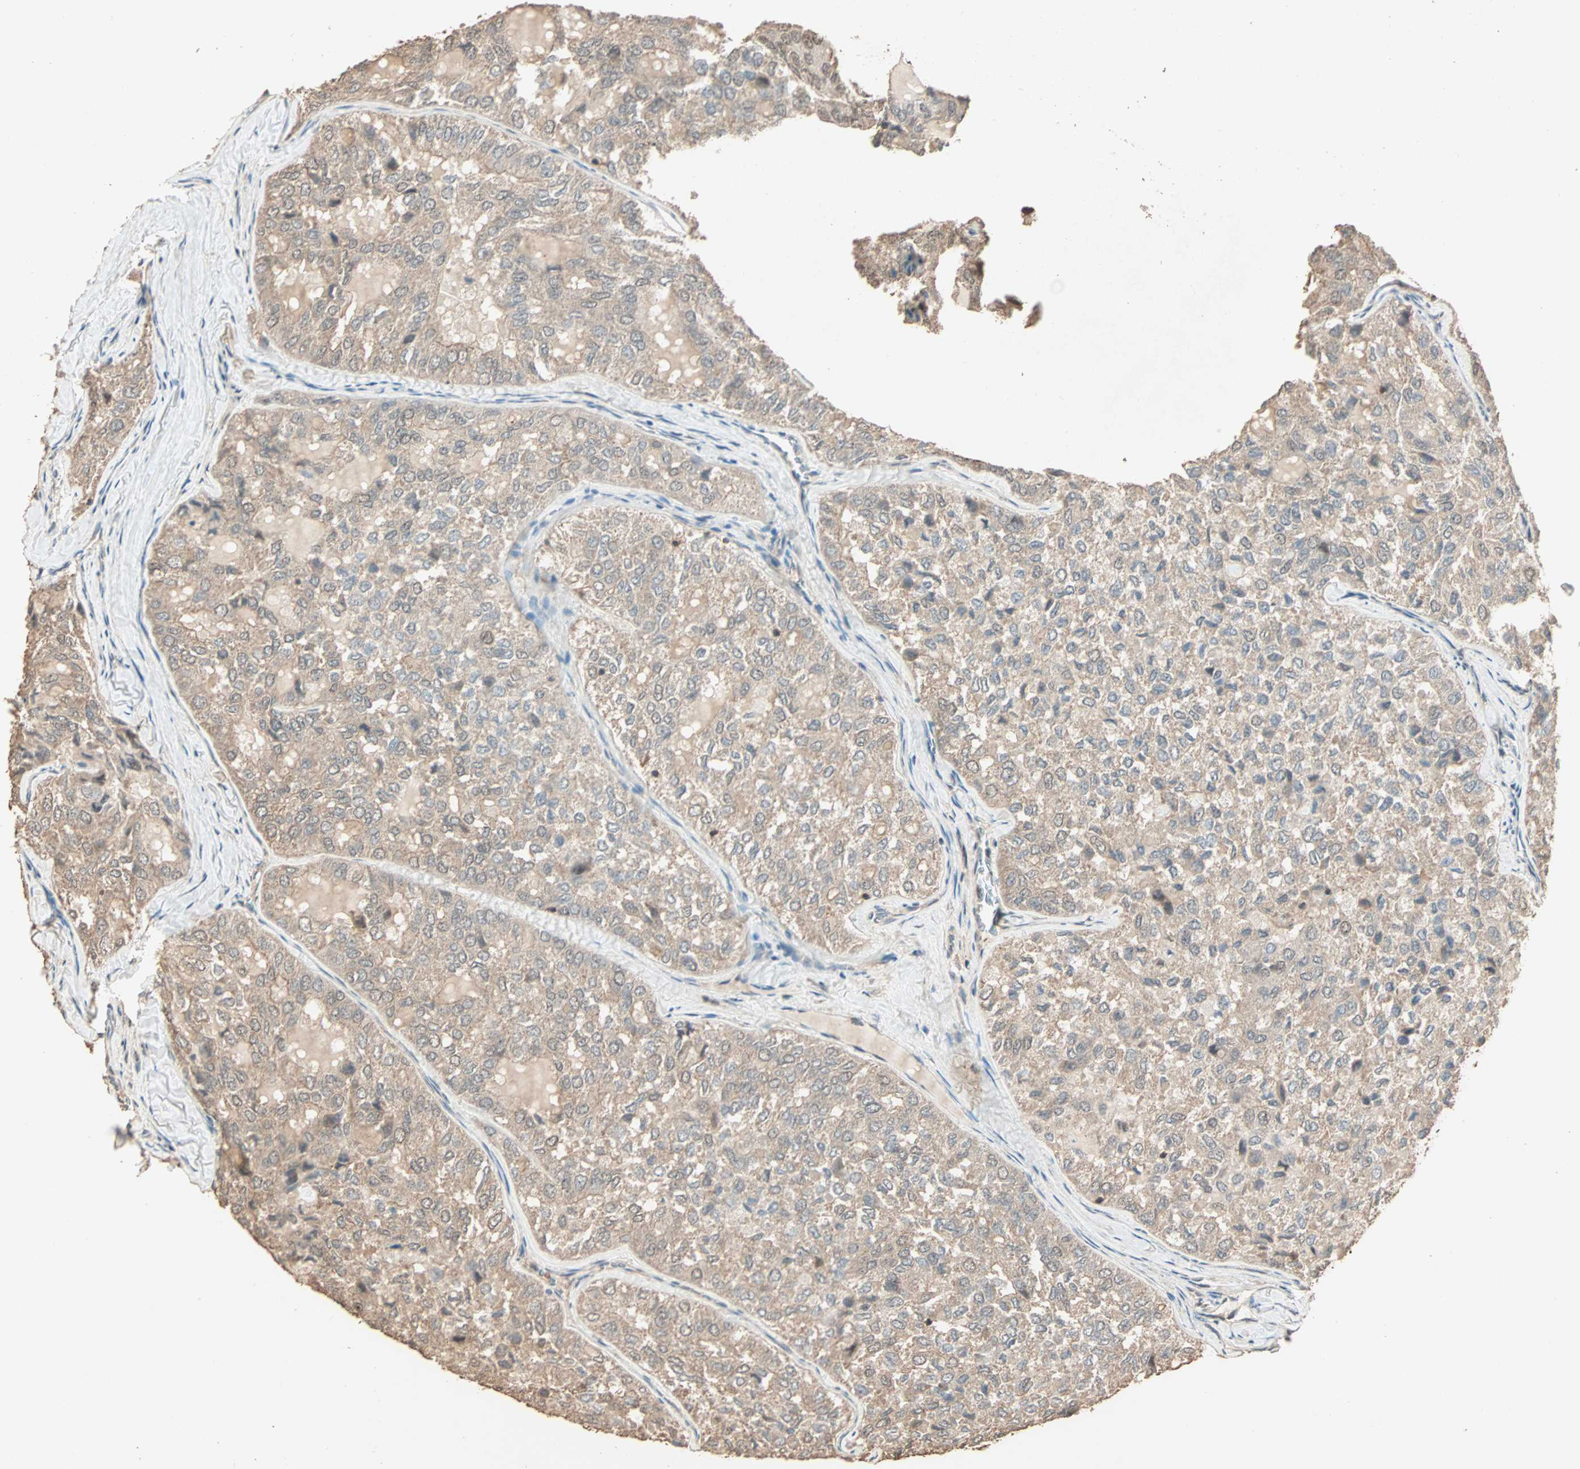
{"staining": {"intensity": "moderate", "quantity": ">75%", "location": "cytoplasmic/membranous,nuclear"}, "tissue": "thyroid cancer", "cell_type": "Tumor cells", "image_type": "cancer", "snomed": [{"axis": "morphology", "description": "Follicular adenoma carcinoma, NOS"}, {"axis": "topography", "description": "Thyroid gland"}], "caption": "Protein expression analysis of follicular adenoma carcinoma (thyroid) exhibits moderate cytoplasmic/membranous and nuclear positivity in about >75% of tumor cells. The staining was performed using DAB to visualize the protein expression in brown, while the nuclei were stained in blue with hematoxylin (Magnification: 20x).", "gene": "ZBTB33", "patient": {"sex": "male", "age": 75}}